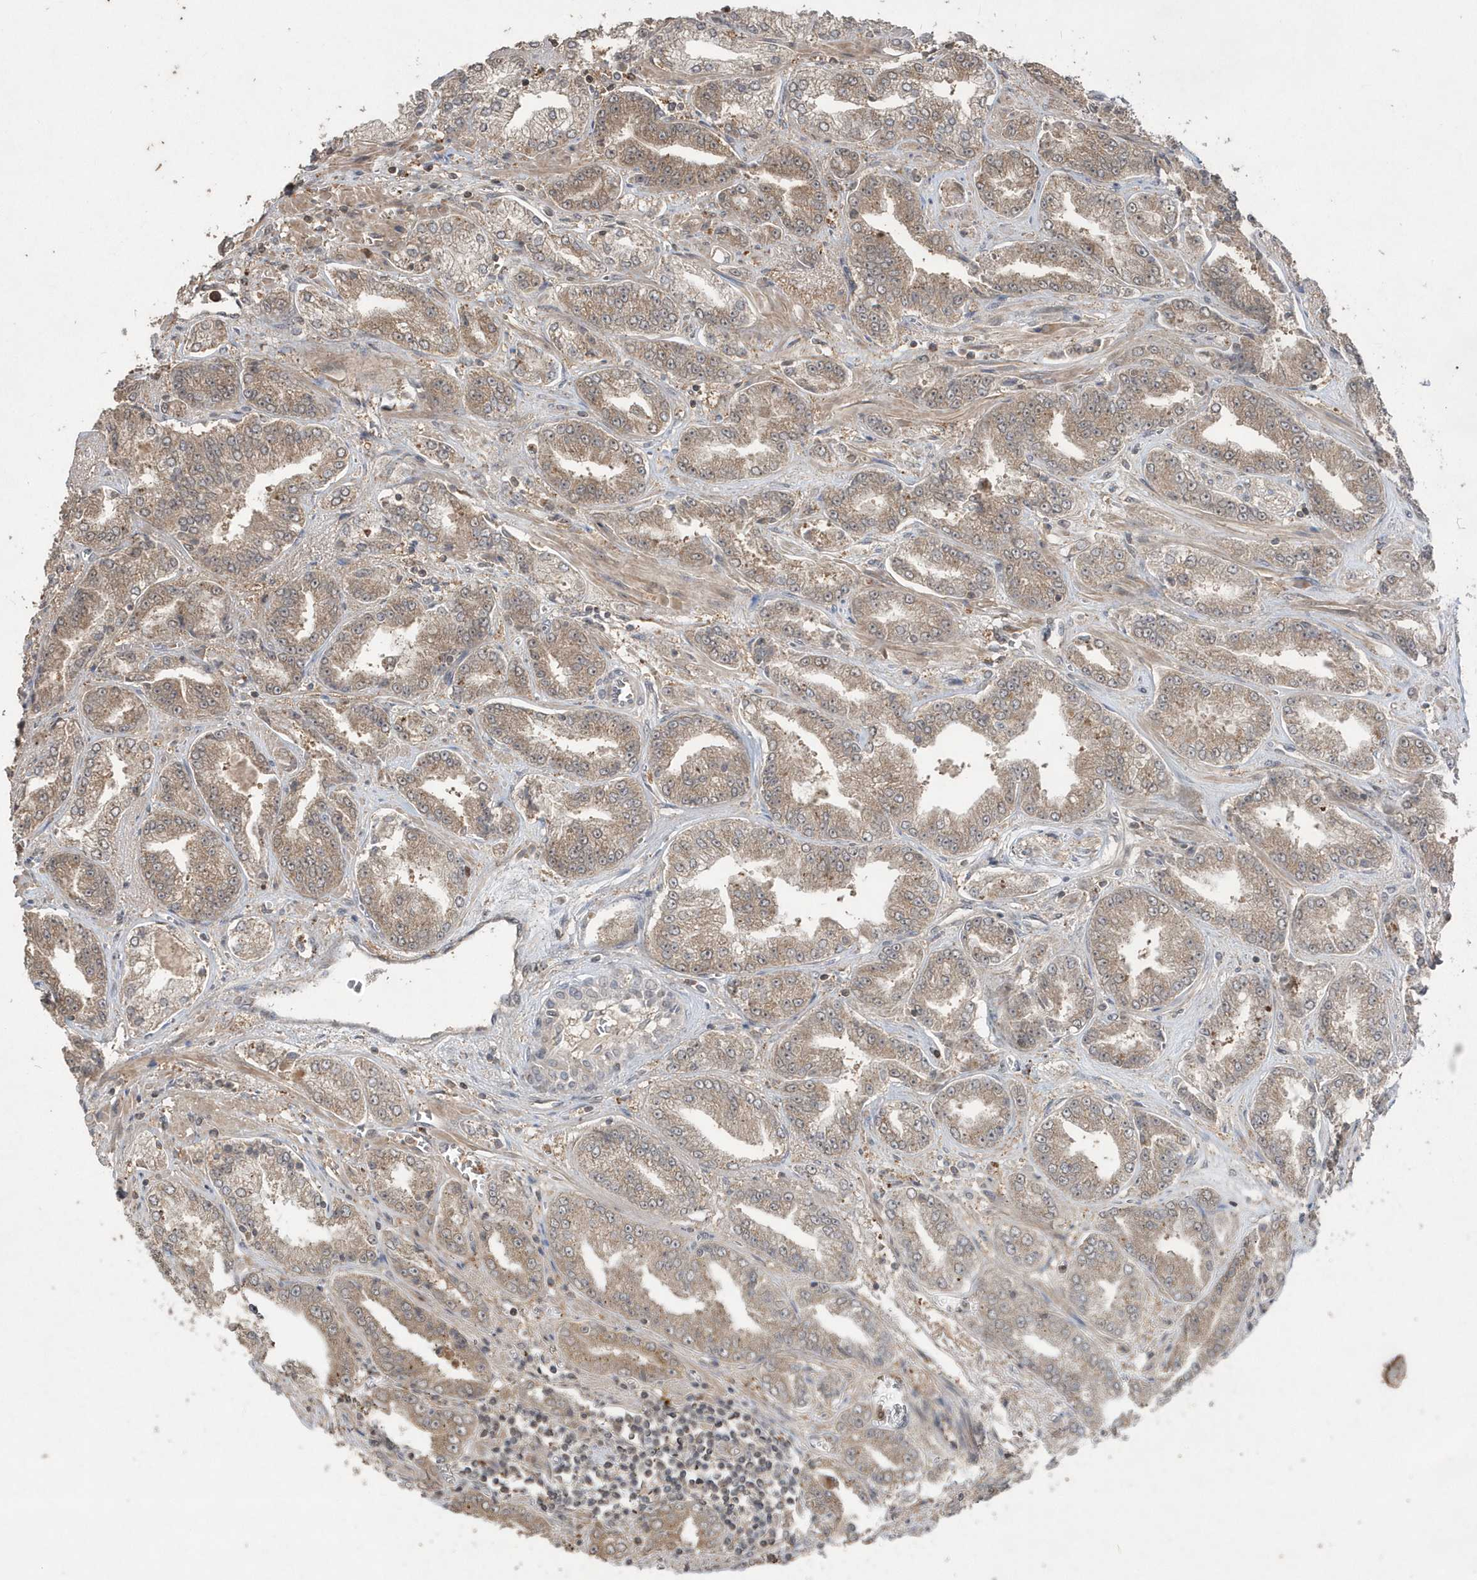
{"staining": {"intensity": "moderate", "quantity": ">75%", "location": "cytoplasmic/membranous"}, "tissue": "prostate cancer", "cell_type": "Tumor cells", "image_type": "cancer", "snomed": [{"axis": "morphology", "description": "Adenocarcinoma, High grade"}, {"axis": "topography", "description": "Prostate"}], "caption": "Human prostate adenocarcinoma (high-grade) stained with a protein marker reveals moderate staining in tumor cells.", "gene": "GEMIN6", "patient": {"sex": "male", "age": 71}}